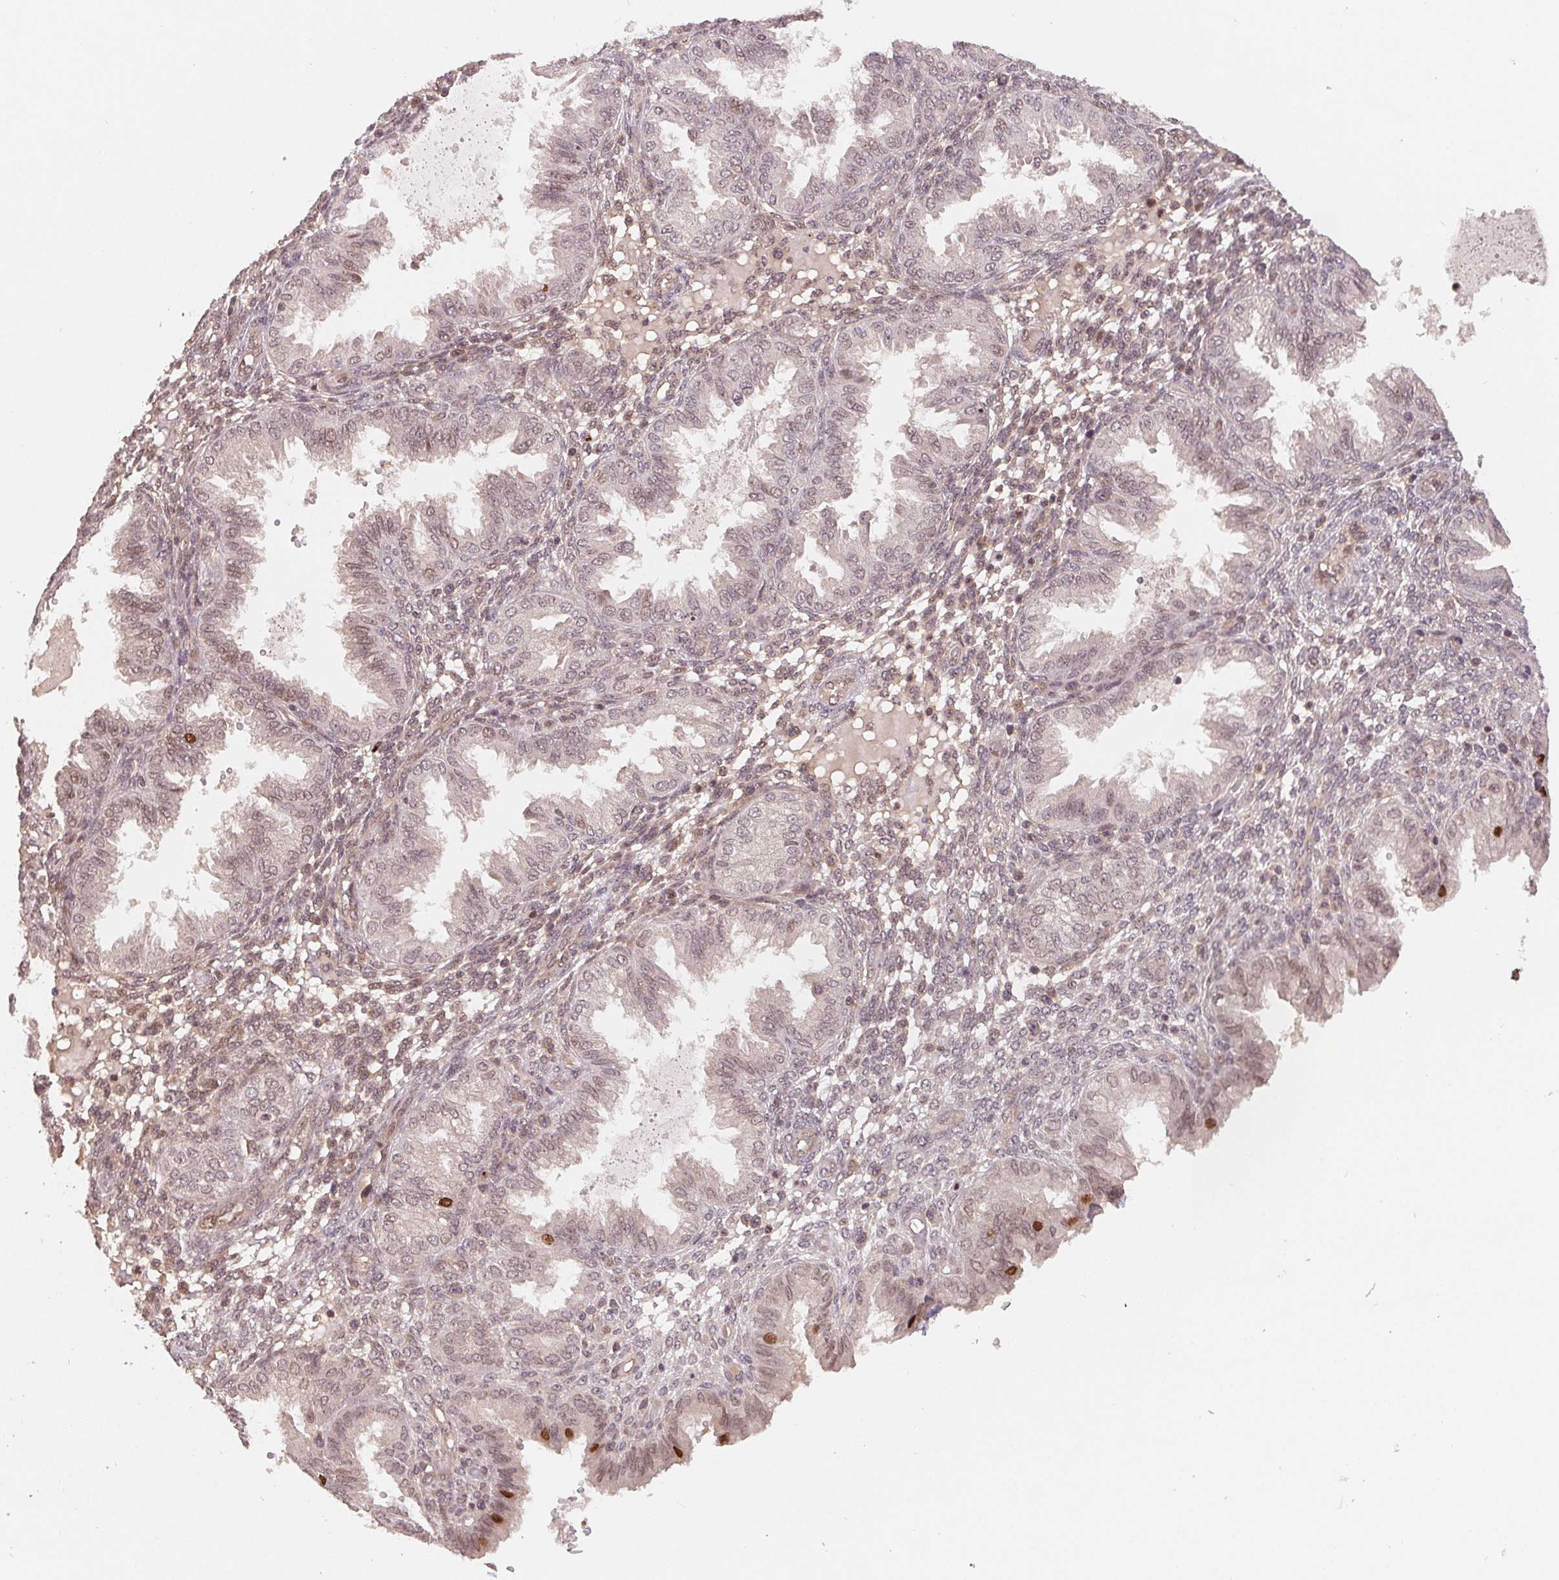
{"staining": {"intensity": "negative", "quantity": "none", "location": "none"}, "tissue": "endometrium", "cell_type": "Cells in endometrial stroma", "image_type": "normal", "snomed": [{"axis": "morphology", "description": "Normal tissue, NOS"}, {"axis": "topography", "description": "Endometrium"}], "caption": "Cells in endometrial stroma show no significant expression in normal endometrium.", "gene": "HMGN3", "patient": {"sex": "female", "age": 33}}